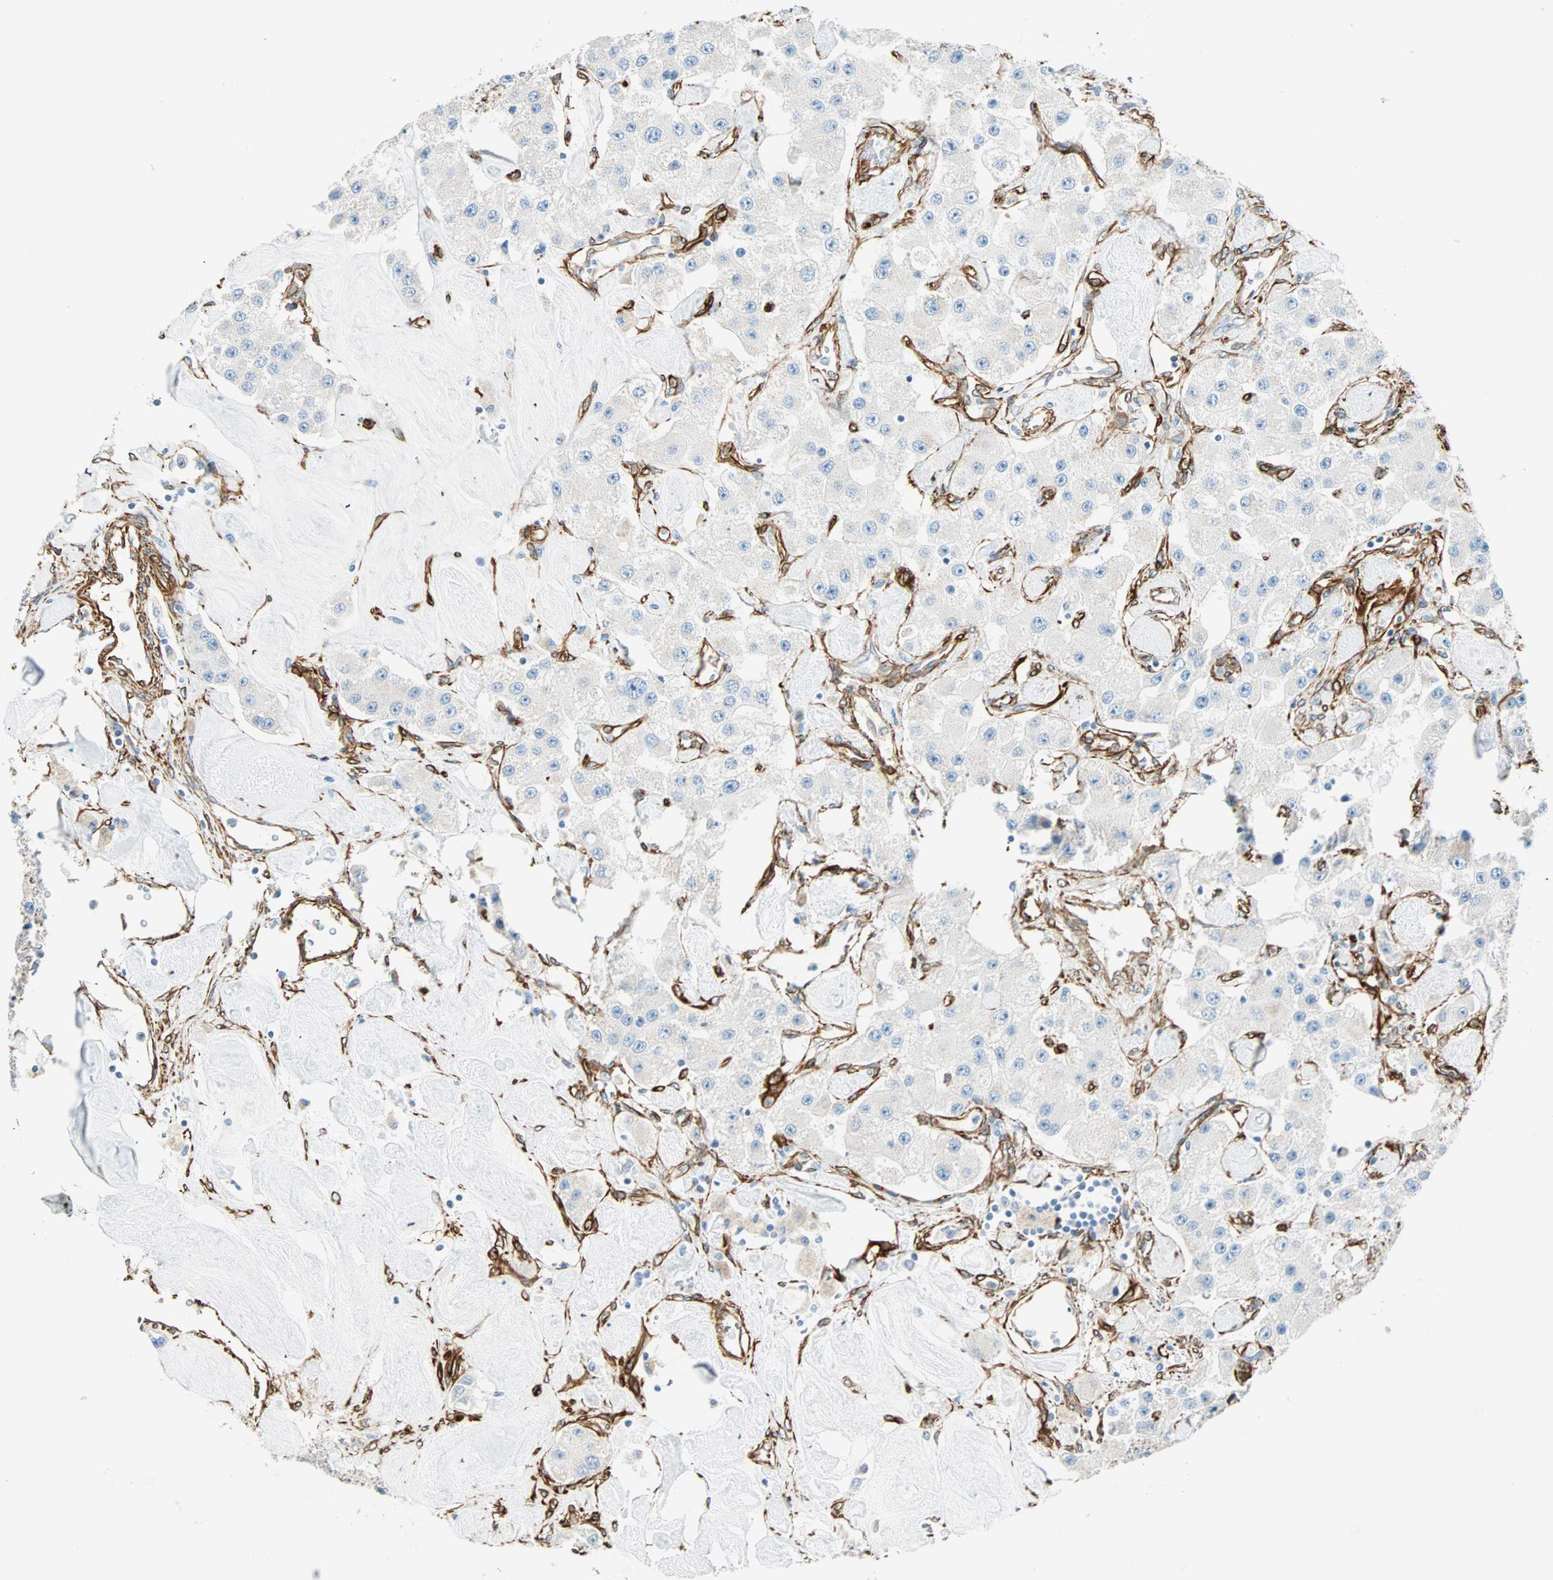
{"staining": {"intensity": "negative", "quantity": "none", "location": "none"}, "tissue": "carcinoid", "cell_type": "Tumor cells", "image_type": "cancer", "snomed": [{"axis": "morphology", "description": "Carcinoid, malignant, NOS"}, {"axis": "topography", "description": "Pancreas"}], "caption": "IHC histopathology image of human carcinoid stained for a protein (brown), which demonstrates no positivity in tumor cells.", "gene": "NES", "patient": {"sex": "male", "age": 41}}